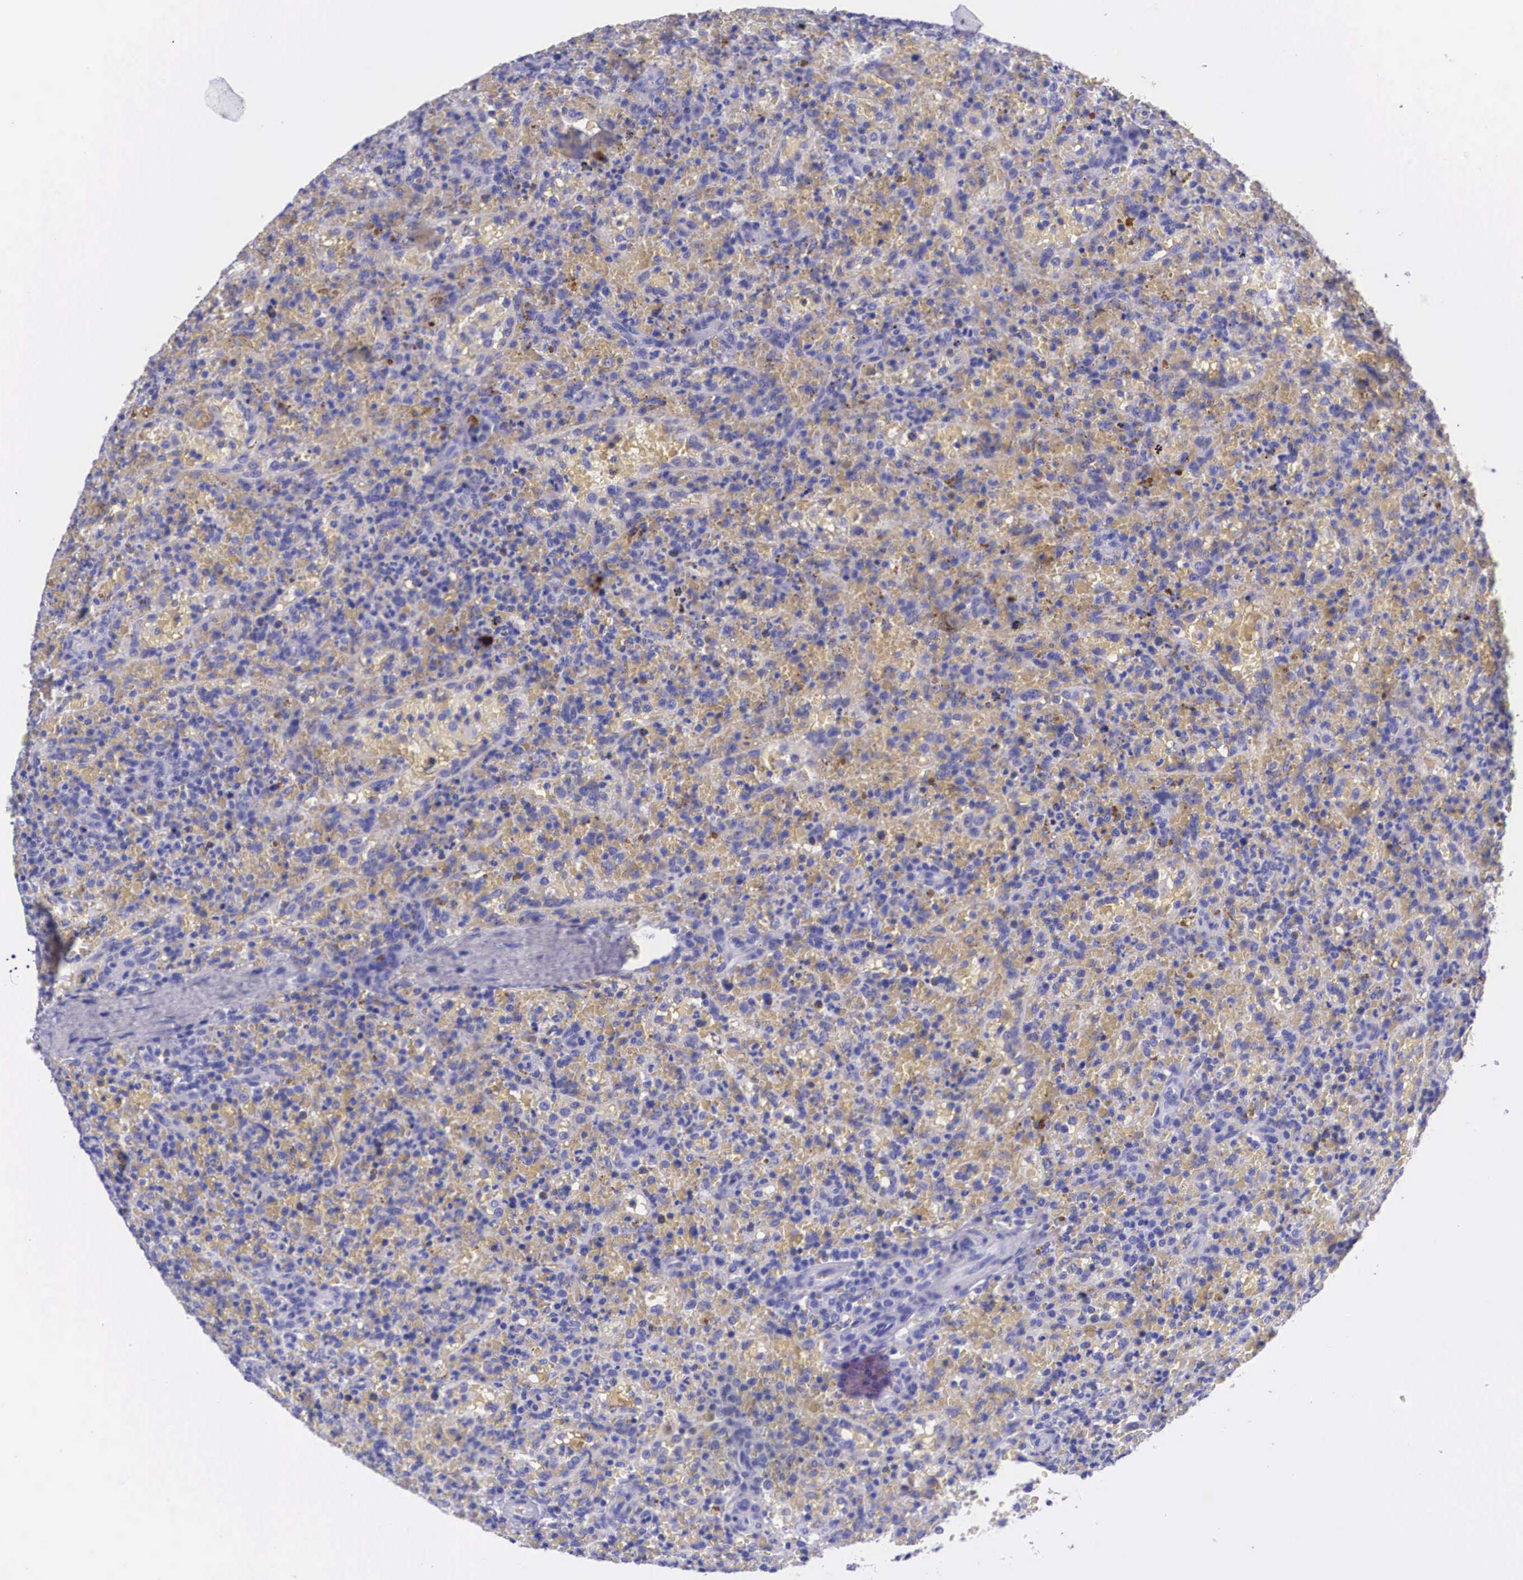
{"staining": {"intensity": "negative", "quantity": "none", "location": "none"}, "tissue": "lymphoma", "cell_type": "Tumor cells", "image_type": "cancer", "snomed": [{"axis": "morphology", "description": "Malignant lymphoma, non-Hodgkin's type, High grade"}, {"axis": "topography", "description": "Spleen"}, {"axis": "topography", "description": "Lymph node"}], "caption": "High magnification brightfield microscopy of high-grade malignant lymphoma, non-Hodgkin's type stained with DAB (brown) and counterstained with hematoxylin (blue): tumor cells show no significant staining.", "gene": "PLG", "patient": {"sex": "female", "age": 70}}